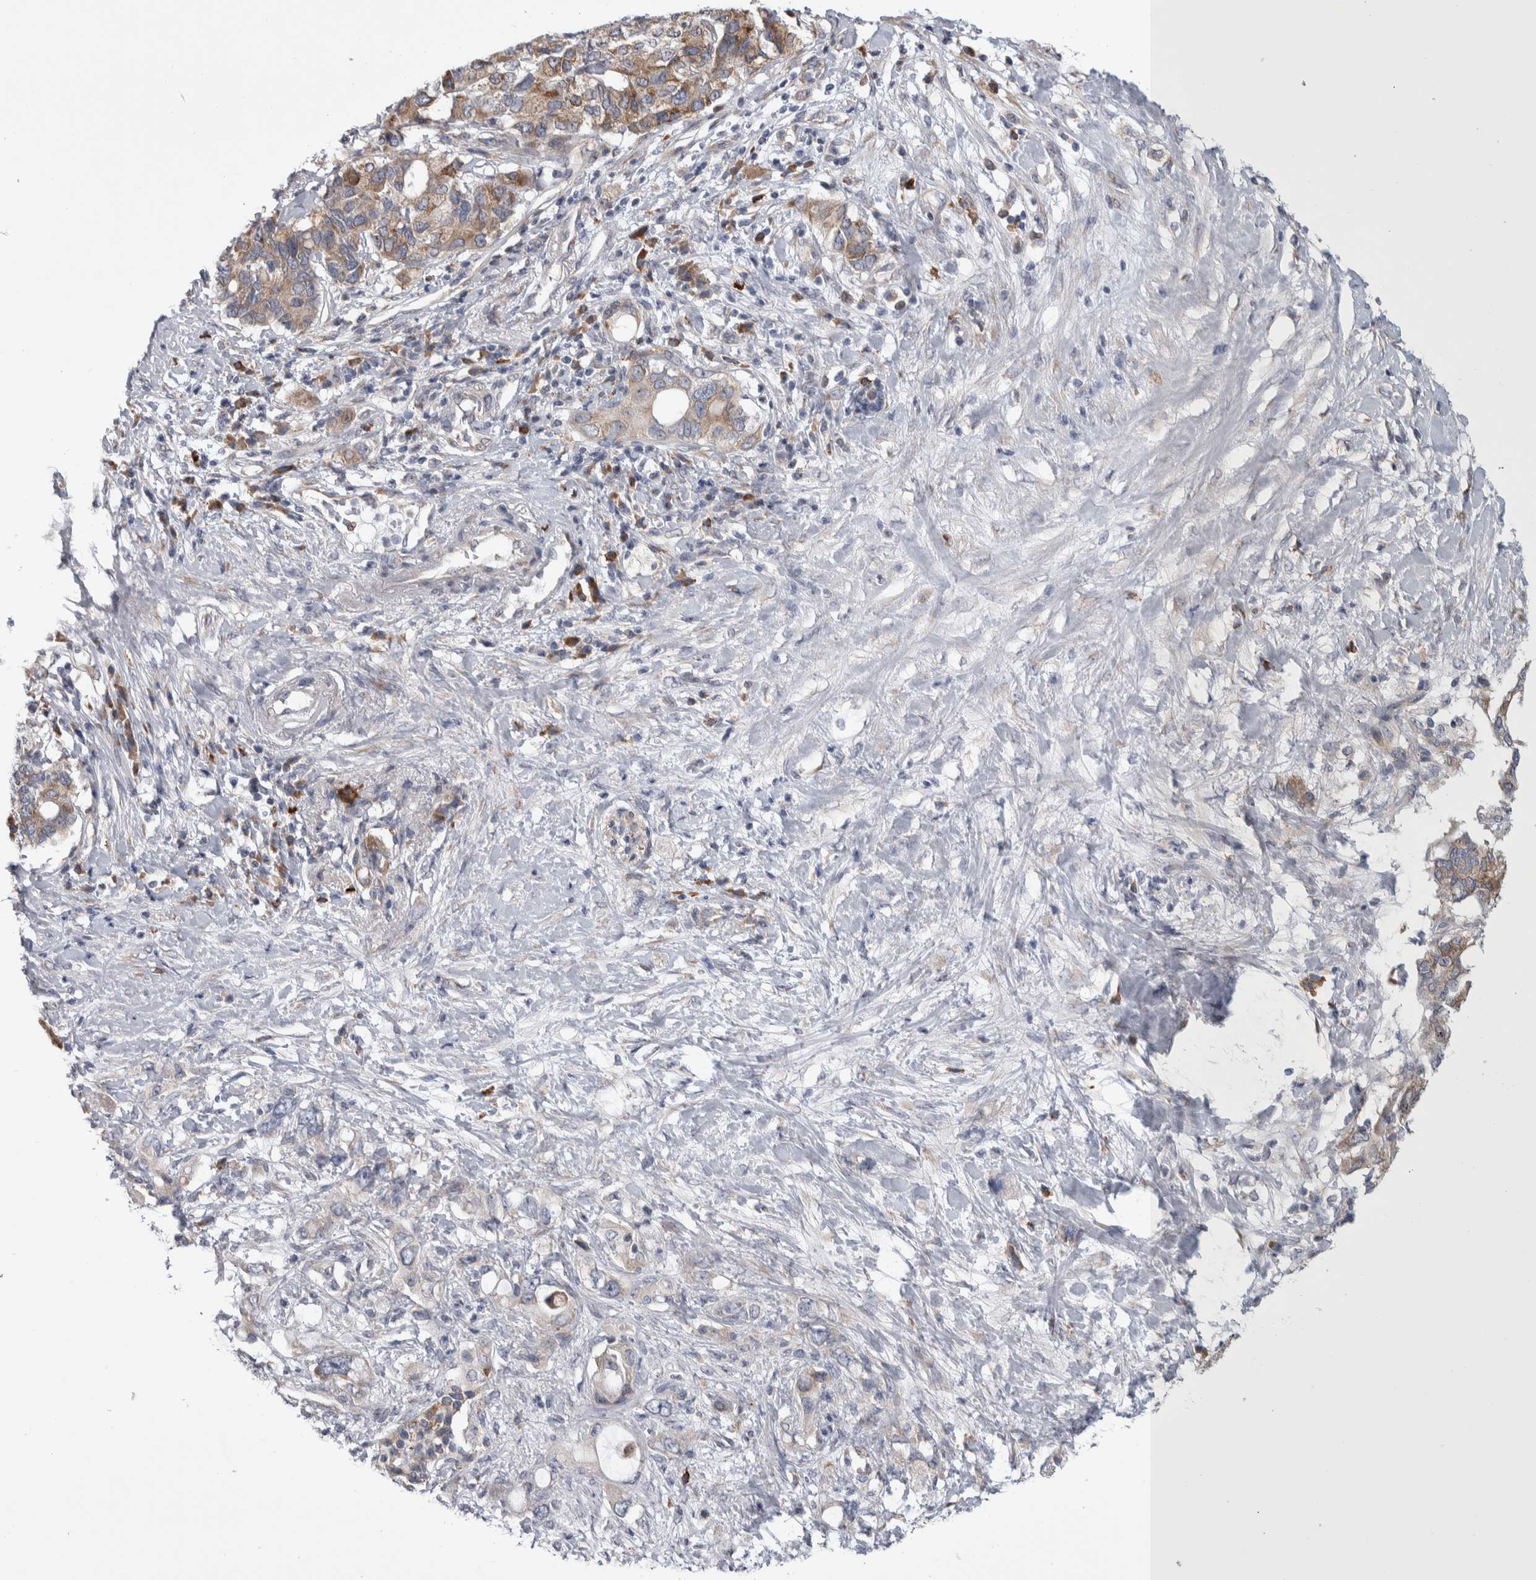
{"staining": {"intensity": "moderate", "quantity": ">75%", "location": "cytoplasmic/membranous"}, "tissue": "pancreatic cancer", "cell_type": "Tumor cells", "image_type": "cancer", "snomed": [{"axis": "morphology", "description": "Adenocarcinoma, NOS"}, {"axis": "topography", "description": "Pancreas"}], "caption": "High-magnification brightfield microscopy of pancreatic adenocarcinoma stained with DAB (brown) and counterstained with hematoxylin (blue). tumor cells exhibit moderate cytoplasmic/membranous staining is present in about>75% of cells.", "gene": "IBTK", "patient": {"sex": "female", "age": 56}}